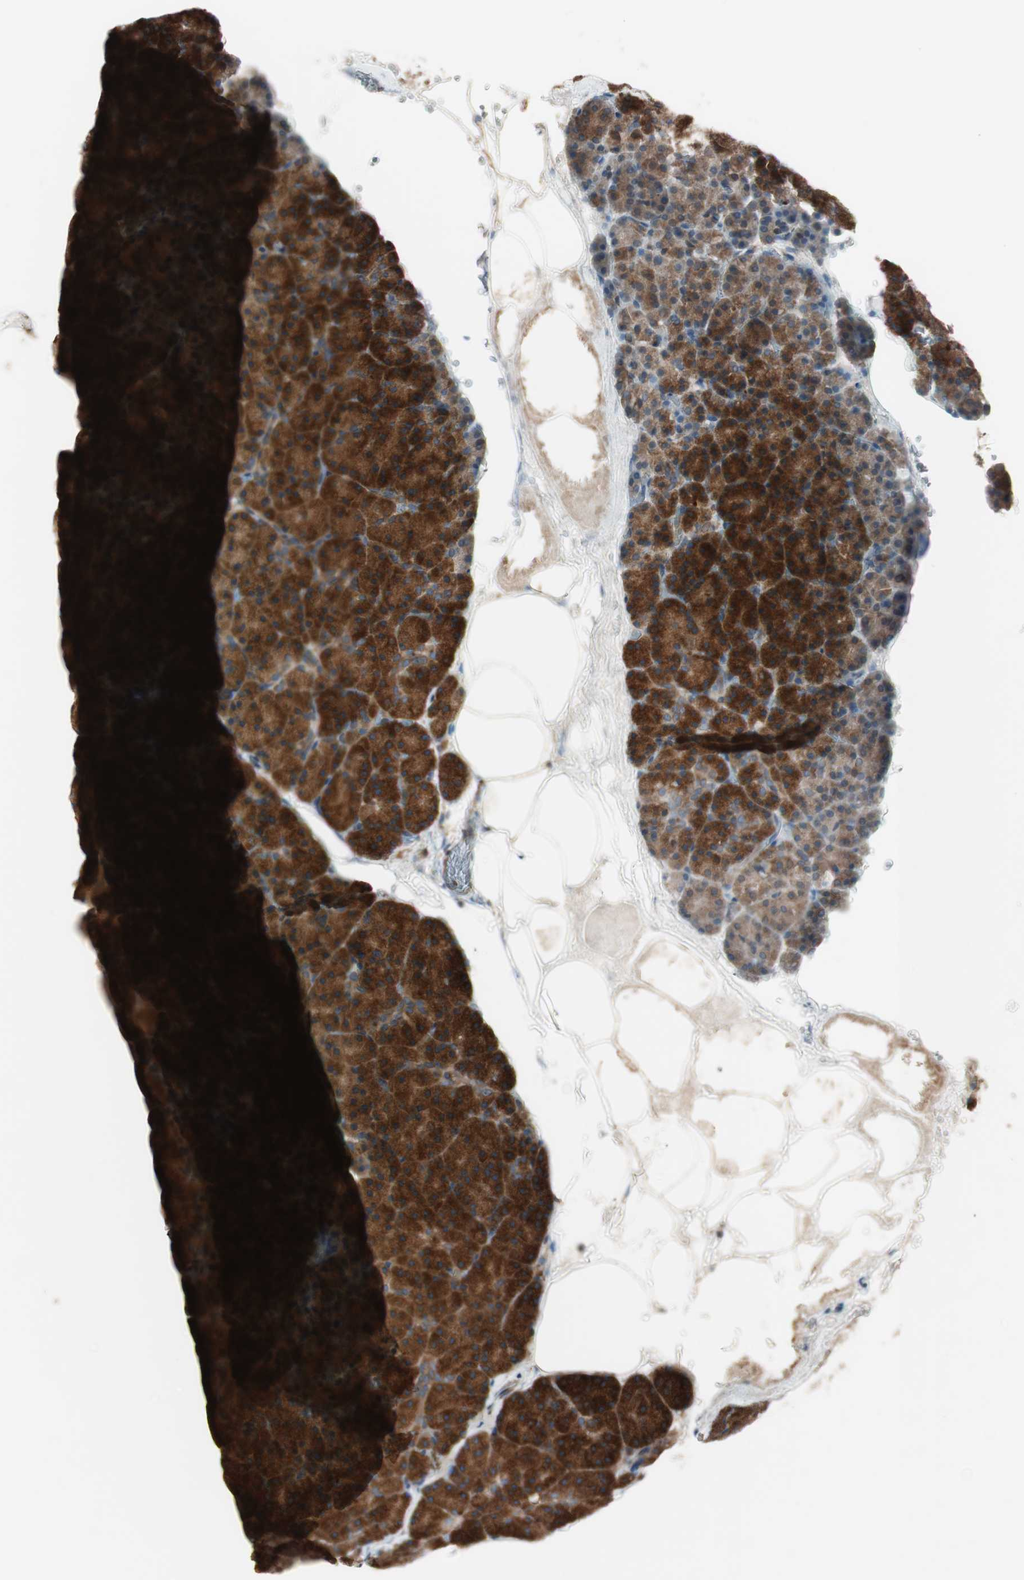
{"staining": {"intensity": "strong", "quantity": ">75%", "location": "cytoplasmic/membranous"}, "tissue": "pancreas", "cell_type": "Exocrine glandular cells", "image_type": "normal", "snomed": [{"axis": "morphology", "description": "Normal tissue, NOS"}, {"axis": "topography", "description": "Pancreas"}], "caption": "Exocrine glandular cells show strong cytoplasmic/membranous staining in about >75% of cells in benign pancreas.", "gene": "RAB5A", "patient": {"sex": "female", "age": 35}}